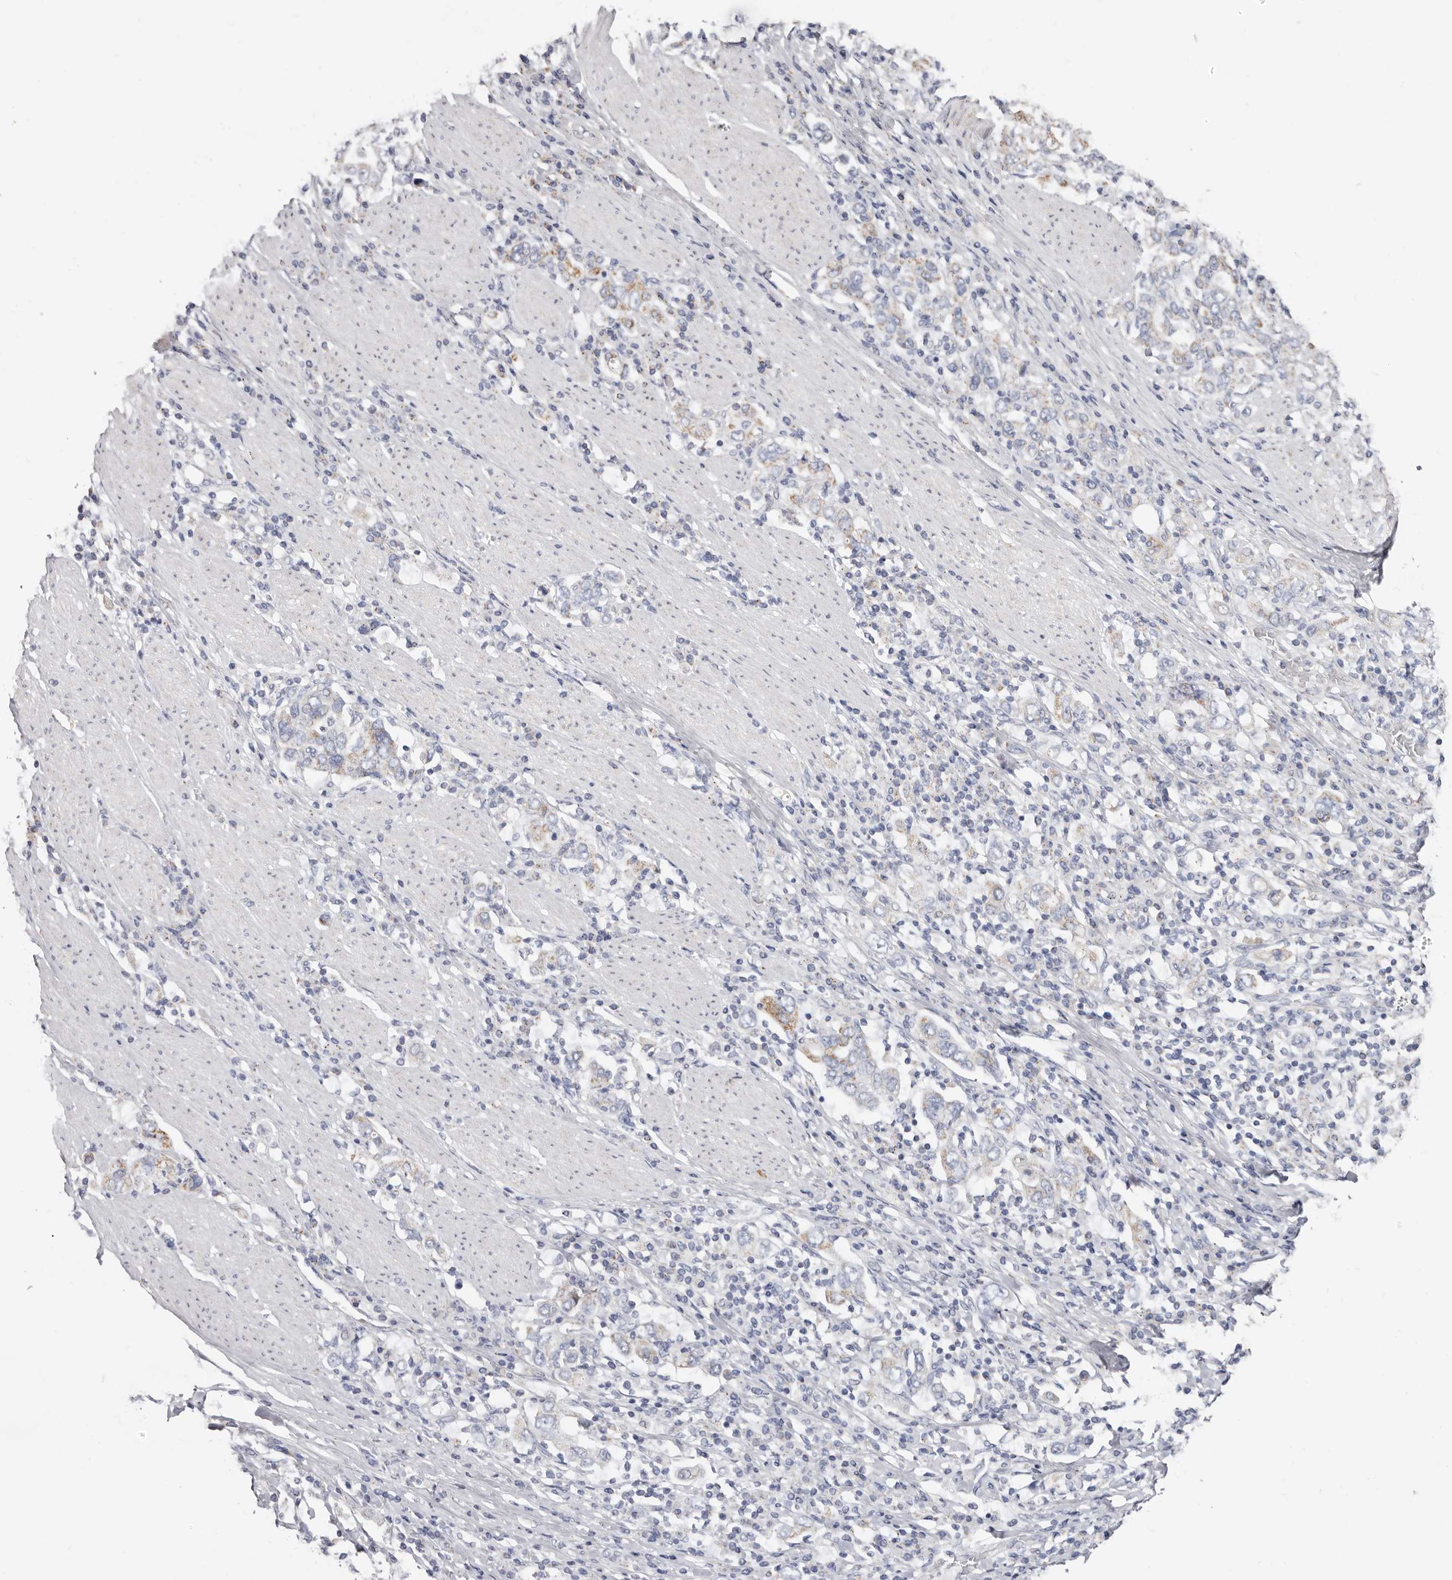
{"staining": {"intensity": "weak", "quantity": "<25%", "location": "cytoplasmic/membranous"}, "tissue": "stomach cancer", "cell_type": "Tumor cells", "image_type": "cancer", "snomed": [{"axis": "morphology", "description": "Adenocarcinoma, NOS"}, {"axis": "topography", "description": "Stomach, upper"}], "caption": "DAB (3,3'-diaminobenzidine) immunohistochemical staining of stomach cancer displays no significant positivity in tumor cells. (DAB (3,3'-diaminobenzidine) IHC visualized using brightfield microscopy, high magnification).", "gene": "RSPO2", "patient": {"sex": "male", "age": 62}}